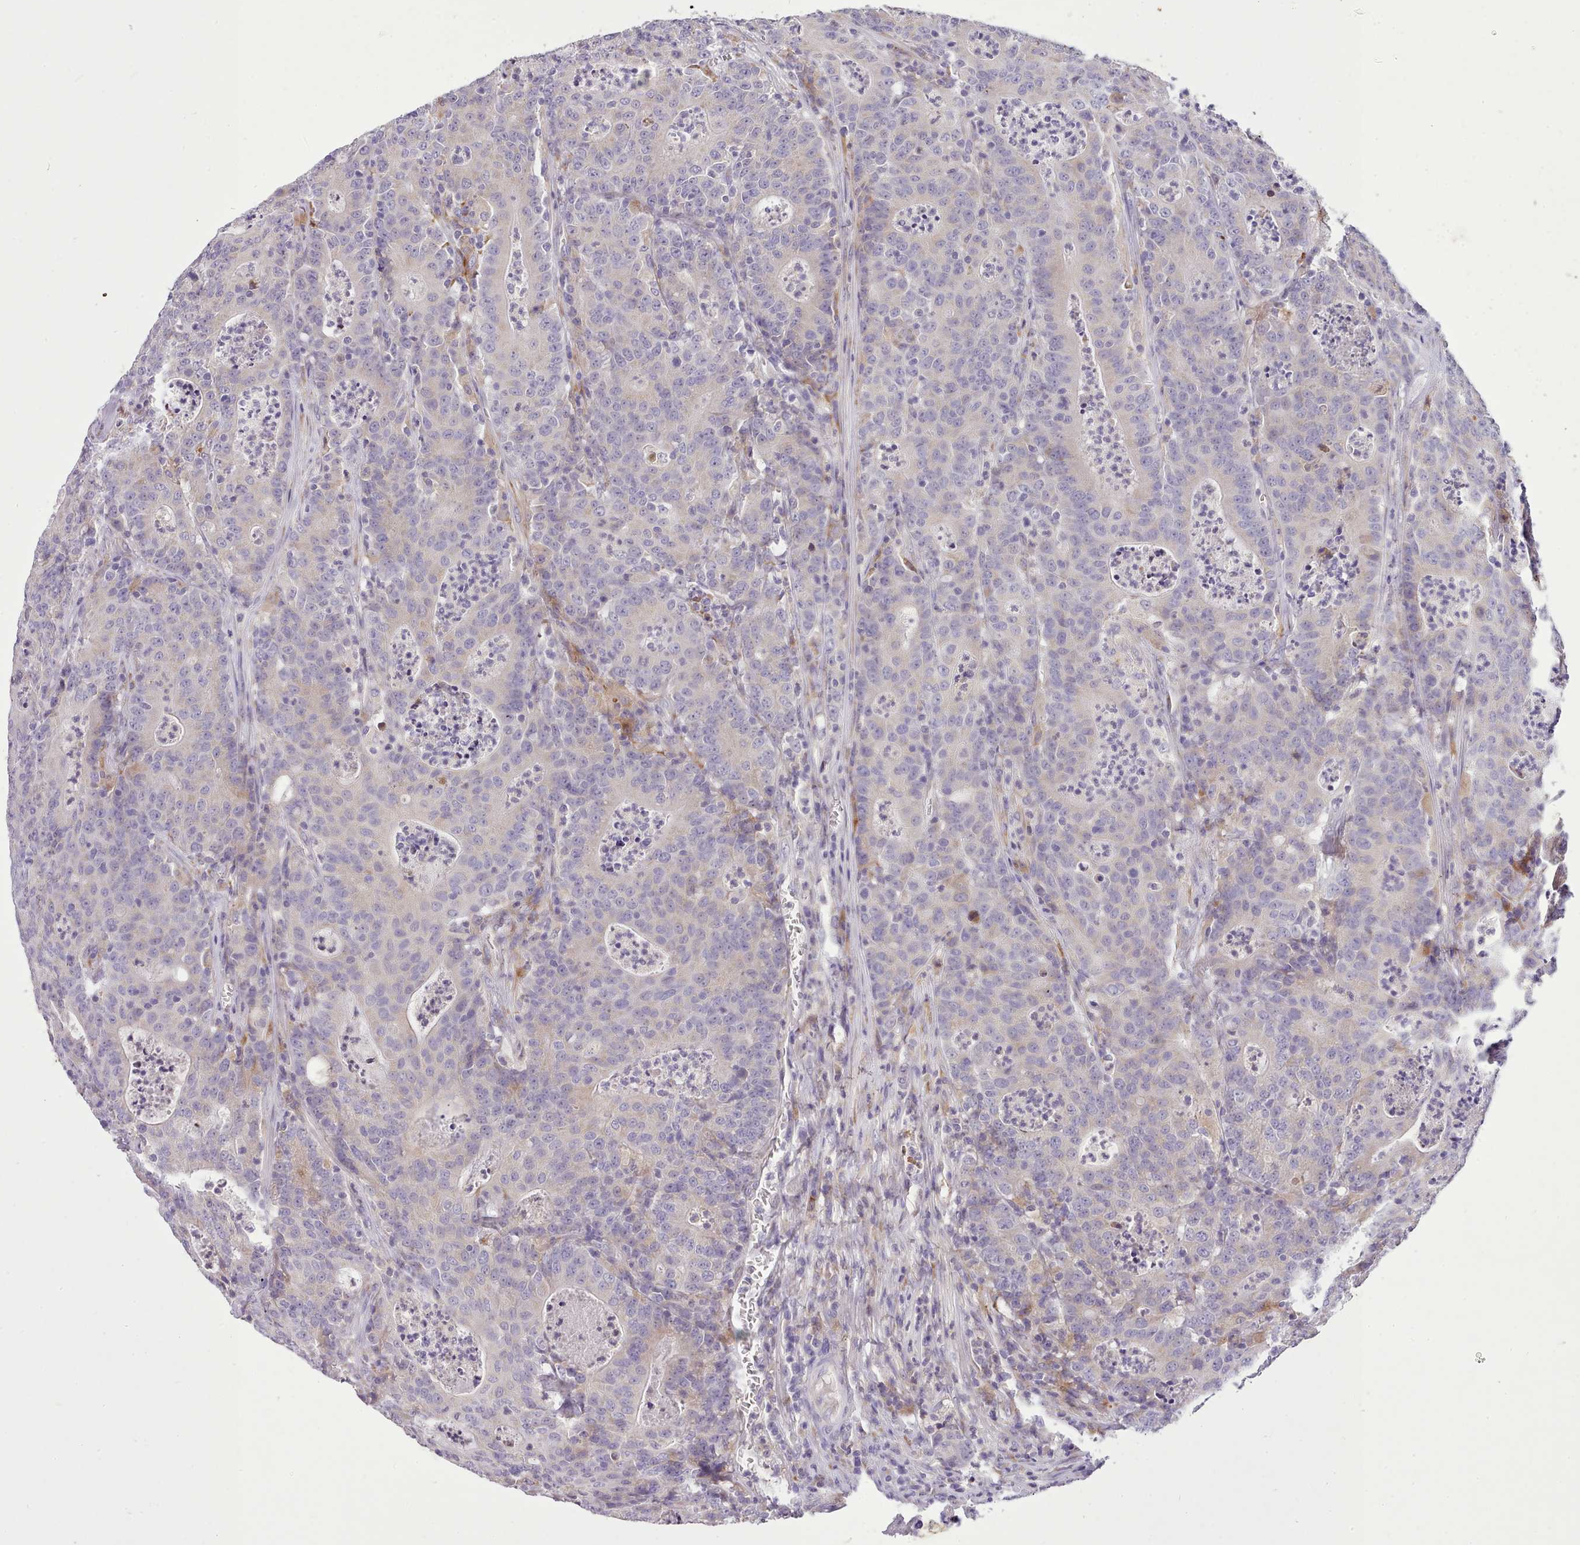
{"staining": {"intensity": "negative", "quantity": "none", "location": "none"}, "tissue": "colorectal cancer", "cell_type": "Tumor cells", "image_type": "cancer", "snomed": [{"axis": "morphology", "description": "Adenocarcinoma, NOS"}, {"axis": "topography", "description": "Colon"}], "caption": "A histopathology image of adenocarcinoma (colorectal) stained for a protein displays no brown staining in tumor cells.", "gene": "FAM83E", "patient": {"sex": "male", "age": 83}}